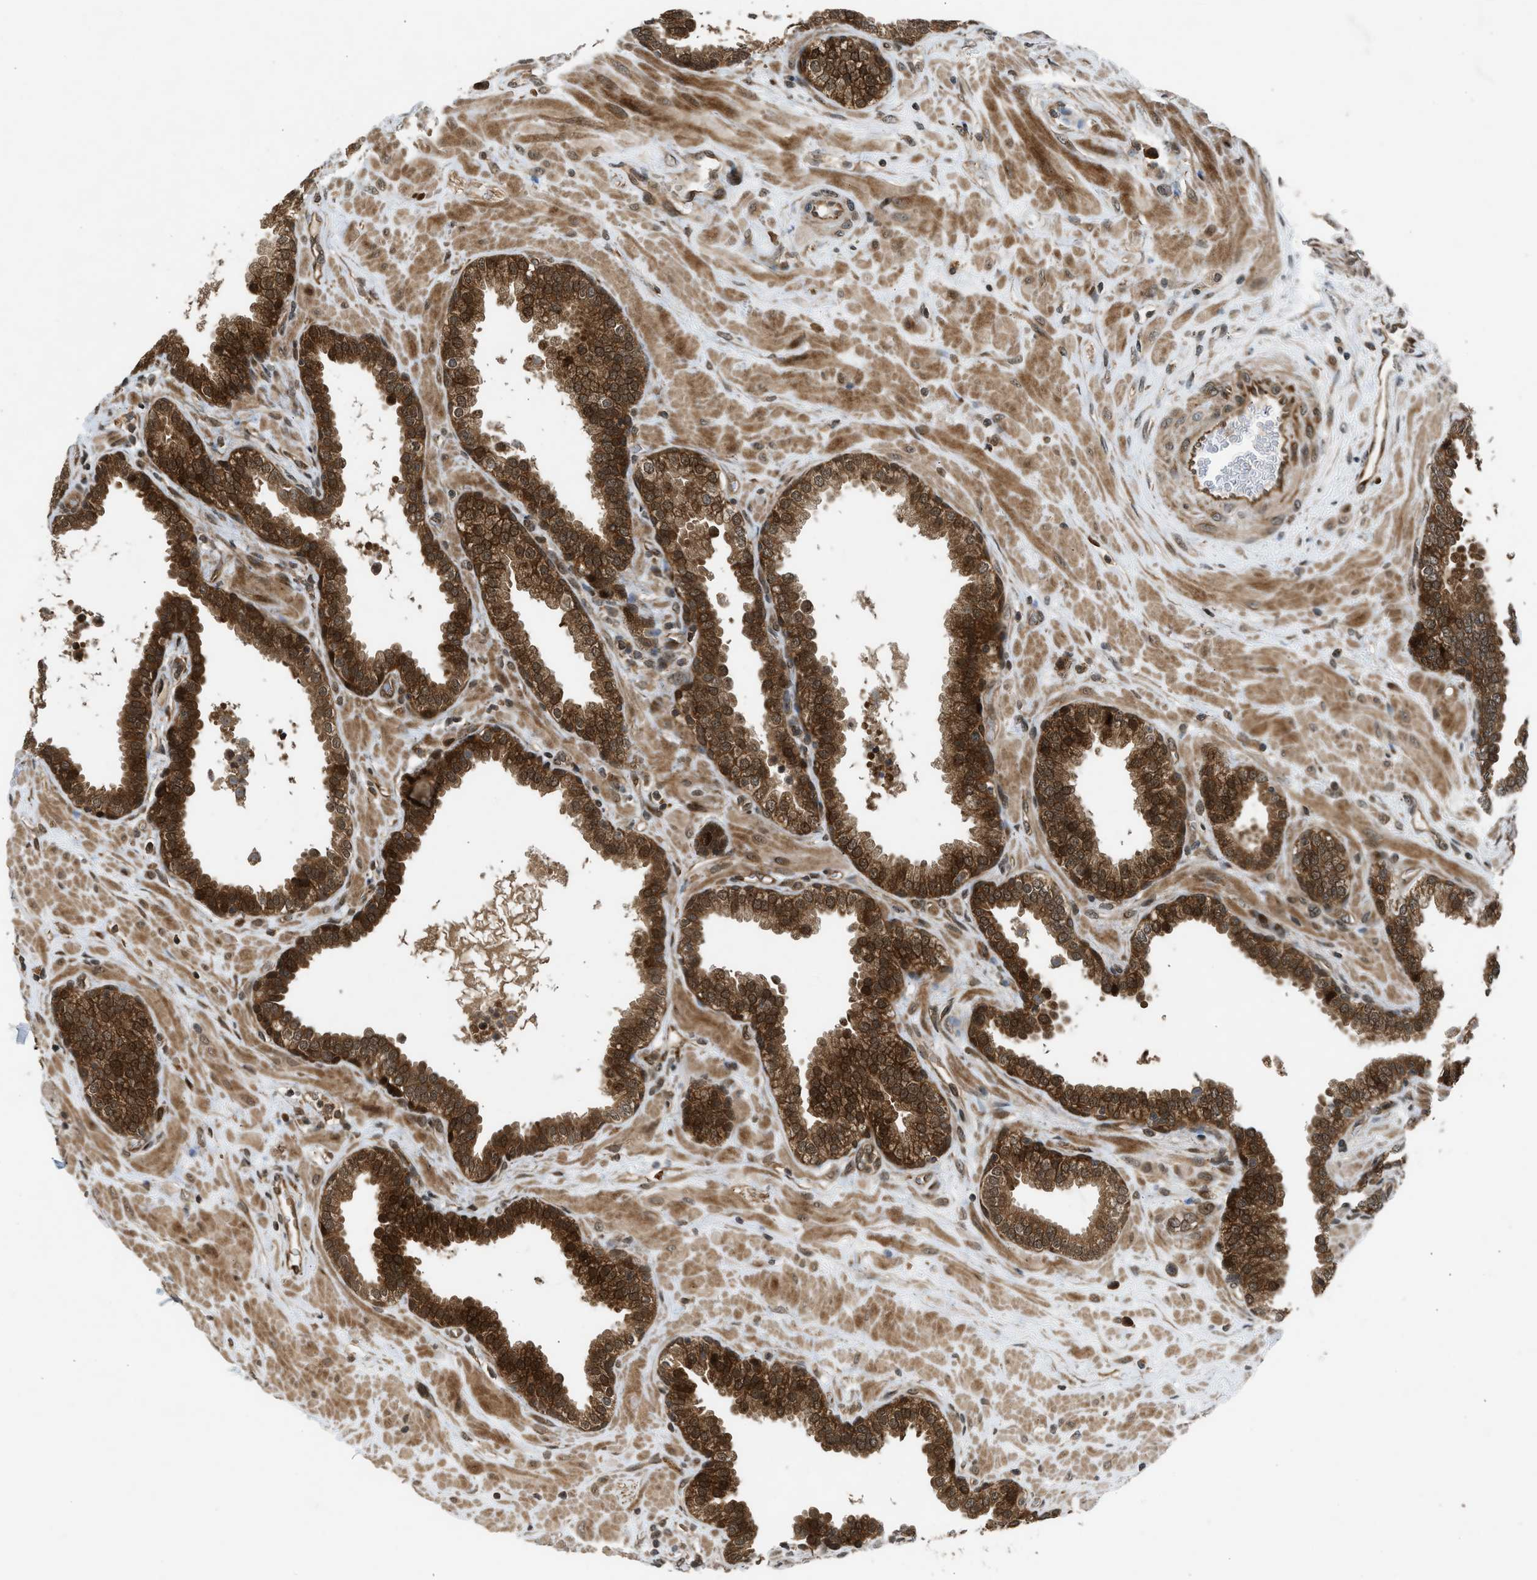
{"staining": {"intensity": "strong", "quantity": ">75%", "location": "cytoplasmic/membranous"}, "tissue": "prostate", "cell_type": "Glandular cells", "image_type": "normal", "snomed": [{"axis": "morphology", "description": "Normal tissue, NOS"}, {"axis": "topography", "description": "Prostate"}], "caption": "DAB immunohistochemical staining of normal human prostate demonstrates strong cytoplasmic/membranous protein staining in approximately >75% of glandular cells.", "gene": "TXNL1", "patient": {"sex": "male", "age": 51}}